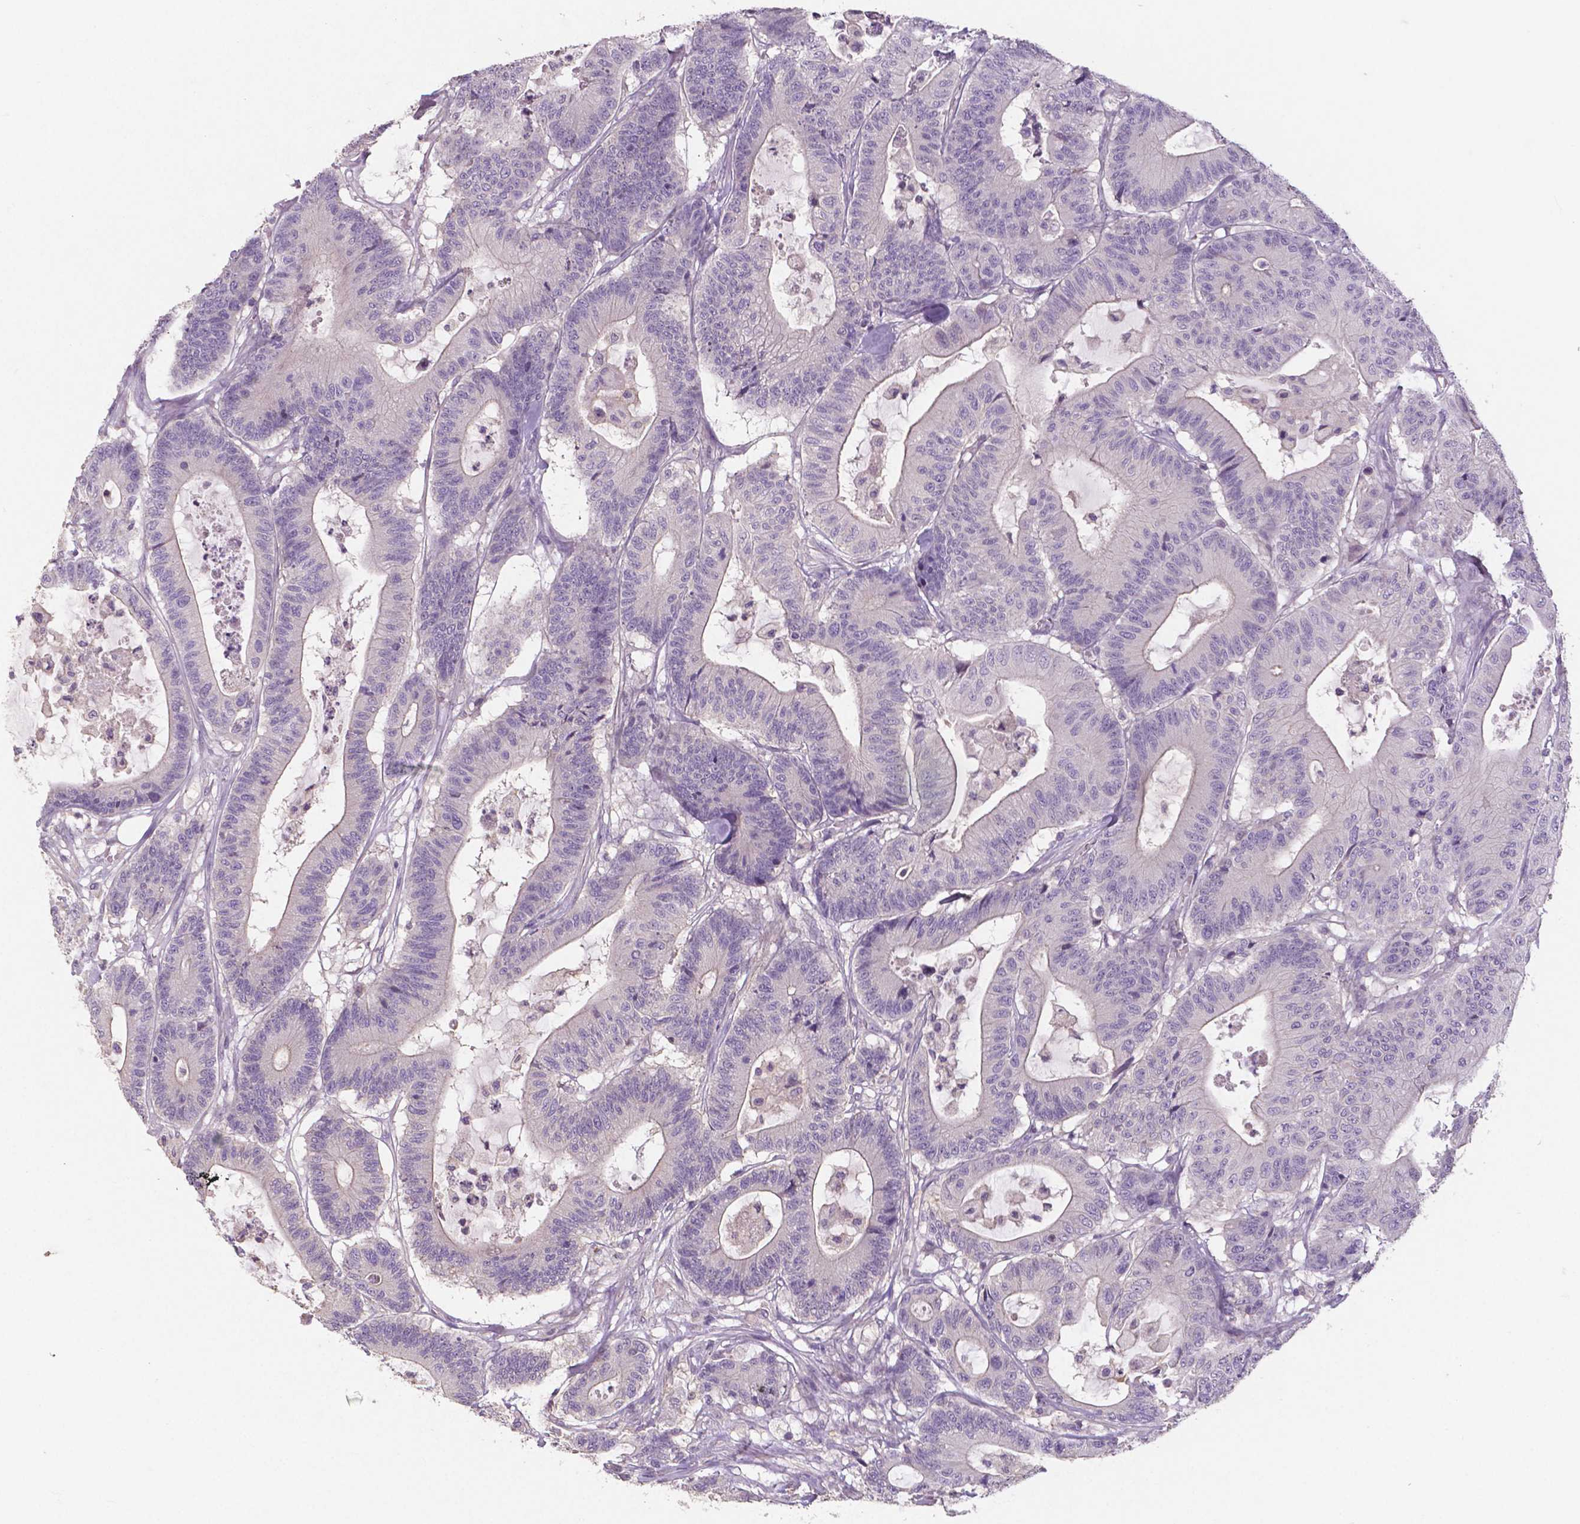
{"staining": {"intensity": "negative", "quantity": "none", "location": "none"}, "tissue": "colorectal cancer", "cell_type": "Tumor cells", "image_type": "cancer", "snomed": [{"axis": "morphology", "description": "Adenocarcinoma, NOS"}, {"axis": "topography", "description": "Colon"}], "caption": "An immunohistochemistry histopathology image of adenocarcinoma (colorectal) is shown. There is no staining in tumor cells of adenocarcinoma (colorectal).", "gene": "CRMP1", "patient": {"sex": "female", "age": 84}}